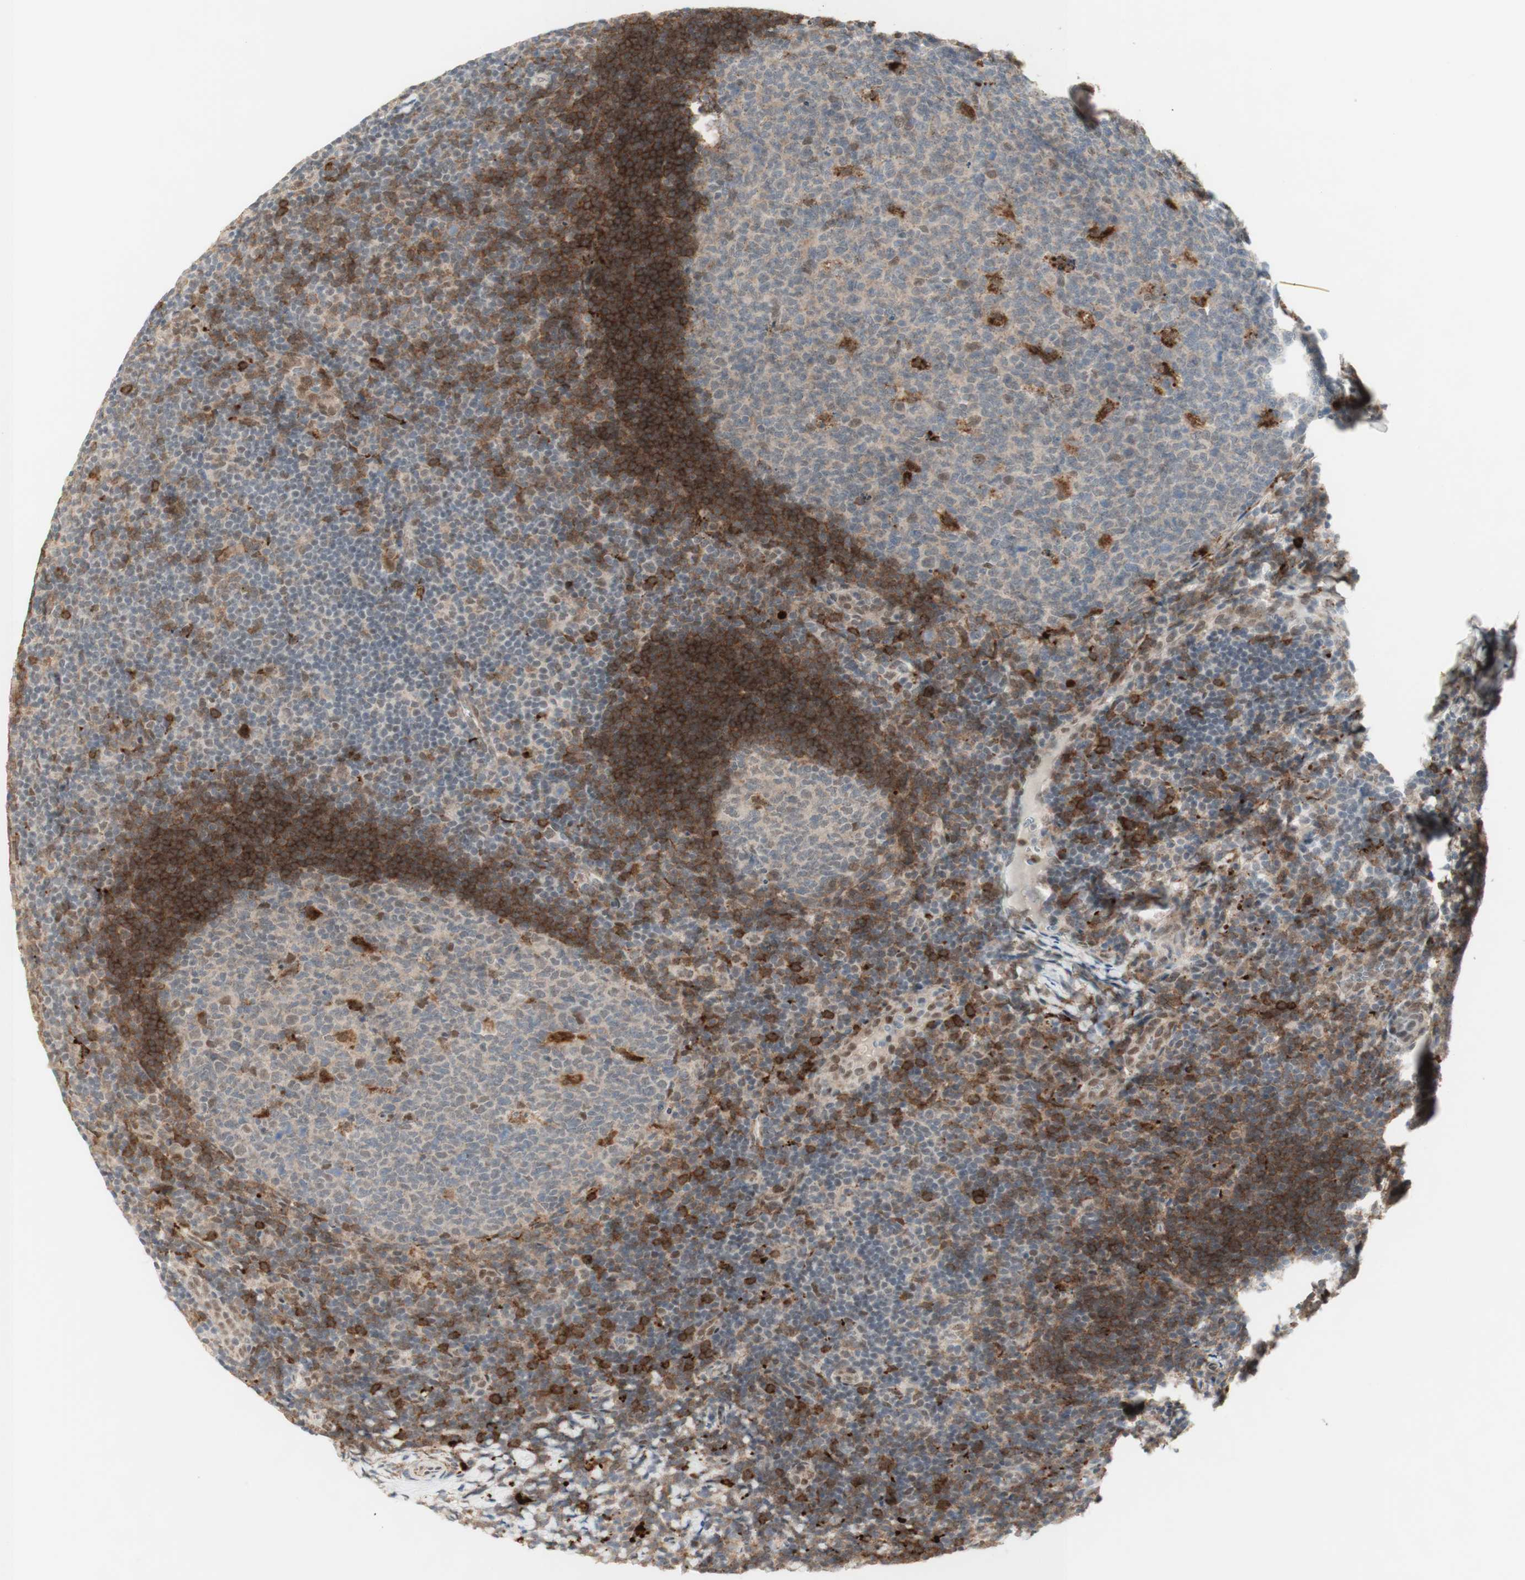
{"staining": {"intensity": "strong", "quantity": "<25%", "location": "cytoplasmic/membranous"}, "tissue": "tonsil", "cell_type": "Germinal center cells", "image_type": "normal", "snomed": [{"axis": "morphology", "description": "Normal tissue, NOS"}, {"axis": "topography", "description": "Tonsil"}], "caption": "Immunohistochemistry (DAB) staining of unremarkable tonsil demonstrates strong cytoplasmic/membranous protein expression in approximately <25% of germinal center cells. (DAB = brown stain, brightfield microscopy at high magnification).", "gene": "GAPT", "patient": {"sex": "male", "age": 37}}